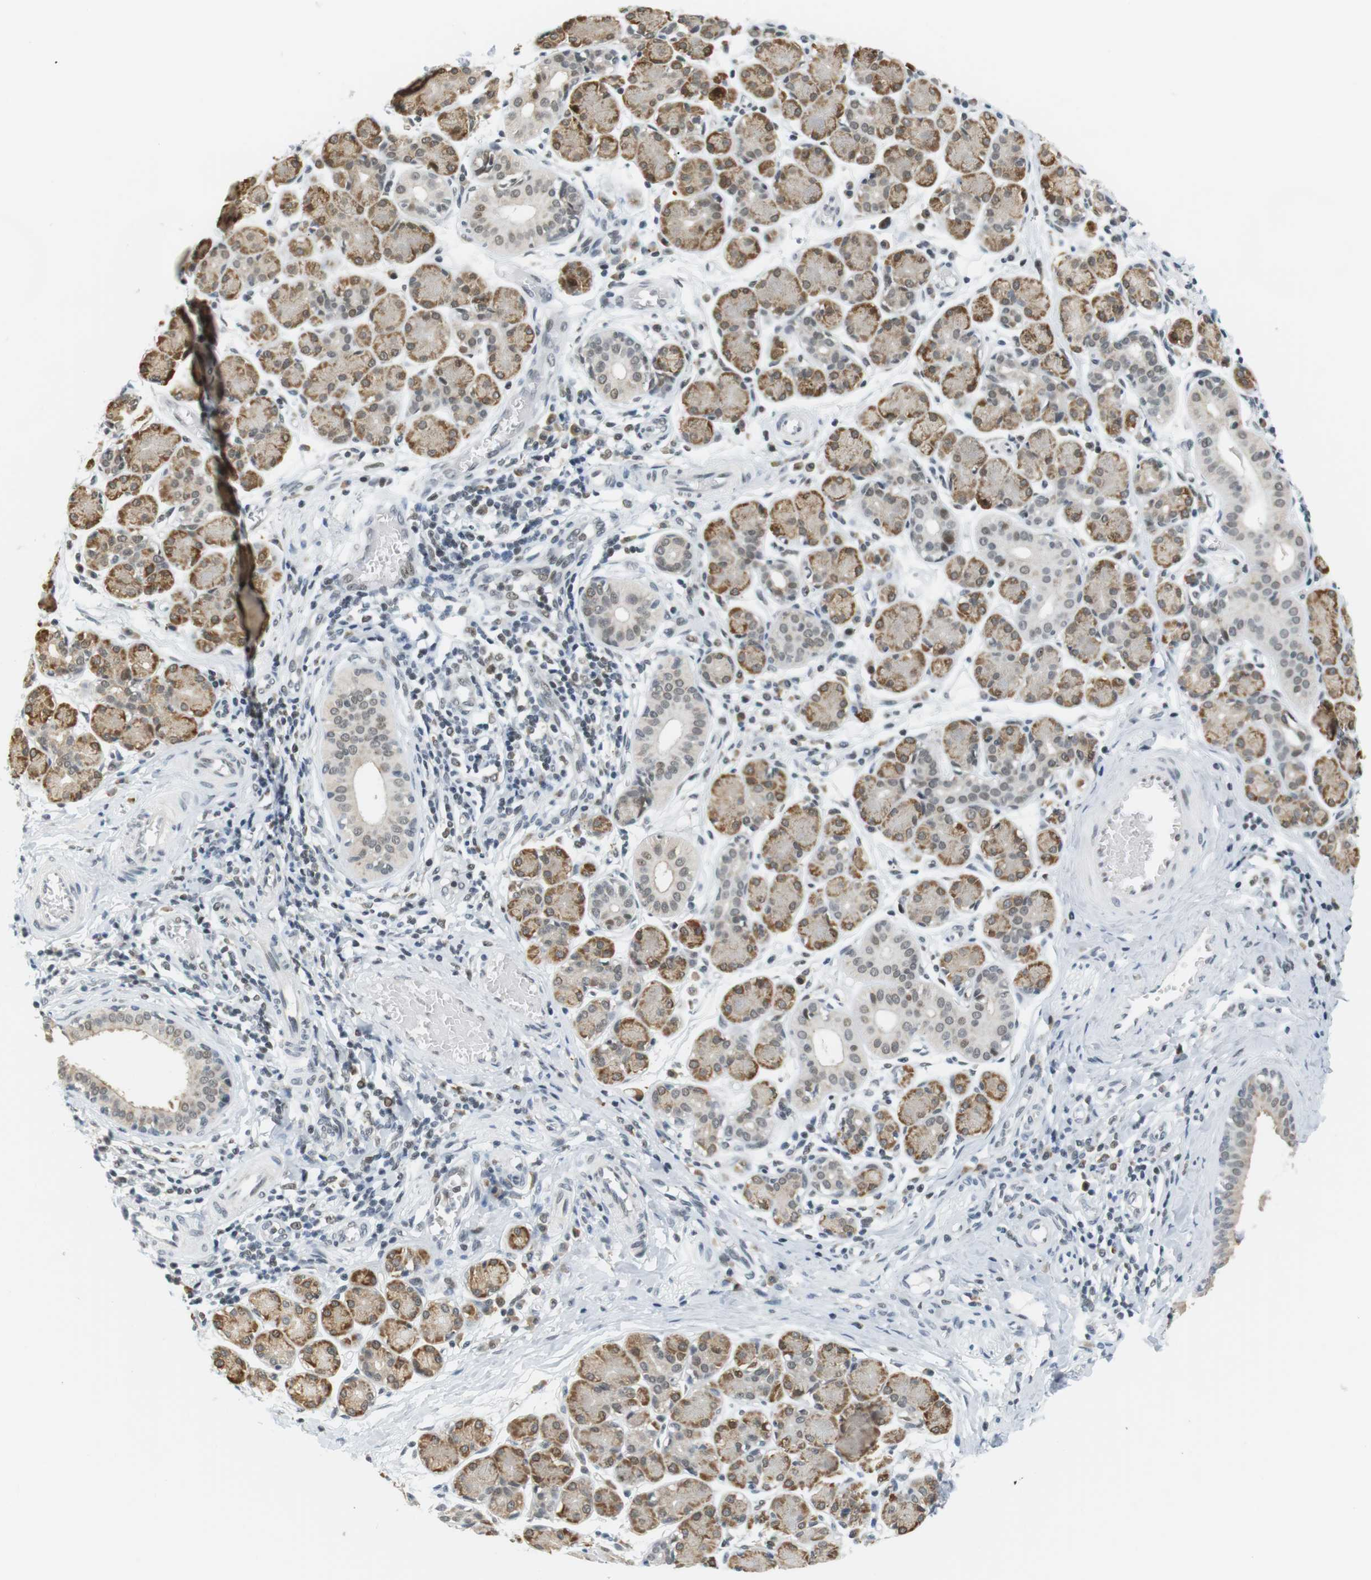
{"staining": {"intensity": "moderate", "quantity": ">75%", "location": "cytoplasmic/membranous,nuclear"}, "tissue": "salivary gland", "cell_type": "Glandular cells", "image_type": "normal", "snomed": [{"axis": "morphology", "description": "Normal tissue, NOS"}, {"axis": "morphology", "description": "Inflammation, NOS"}, {"axis": "topography", "description": "Lymph node"}, {"axis": "topography", "description": "Salivary gland"}], "caption": "Immunohistochemistry staining of unremarkable salivary gland, which reveals medium levels of moderate cytoplasmic/membranous,nuclear staining in approximately >75% of glandular cells indicating moderate cytoplasmic/membranous,nuclear protein positivity. The staining was performed using DAB (brown) for protein detection and nuclei were counterstained in hematoxylin (blue).", "gene": "RNF38", "patient": {"sex": "male", "age": 3}}